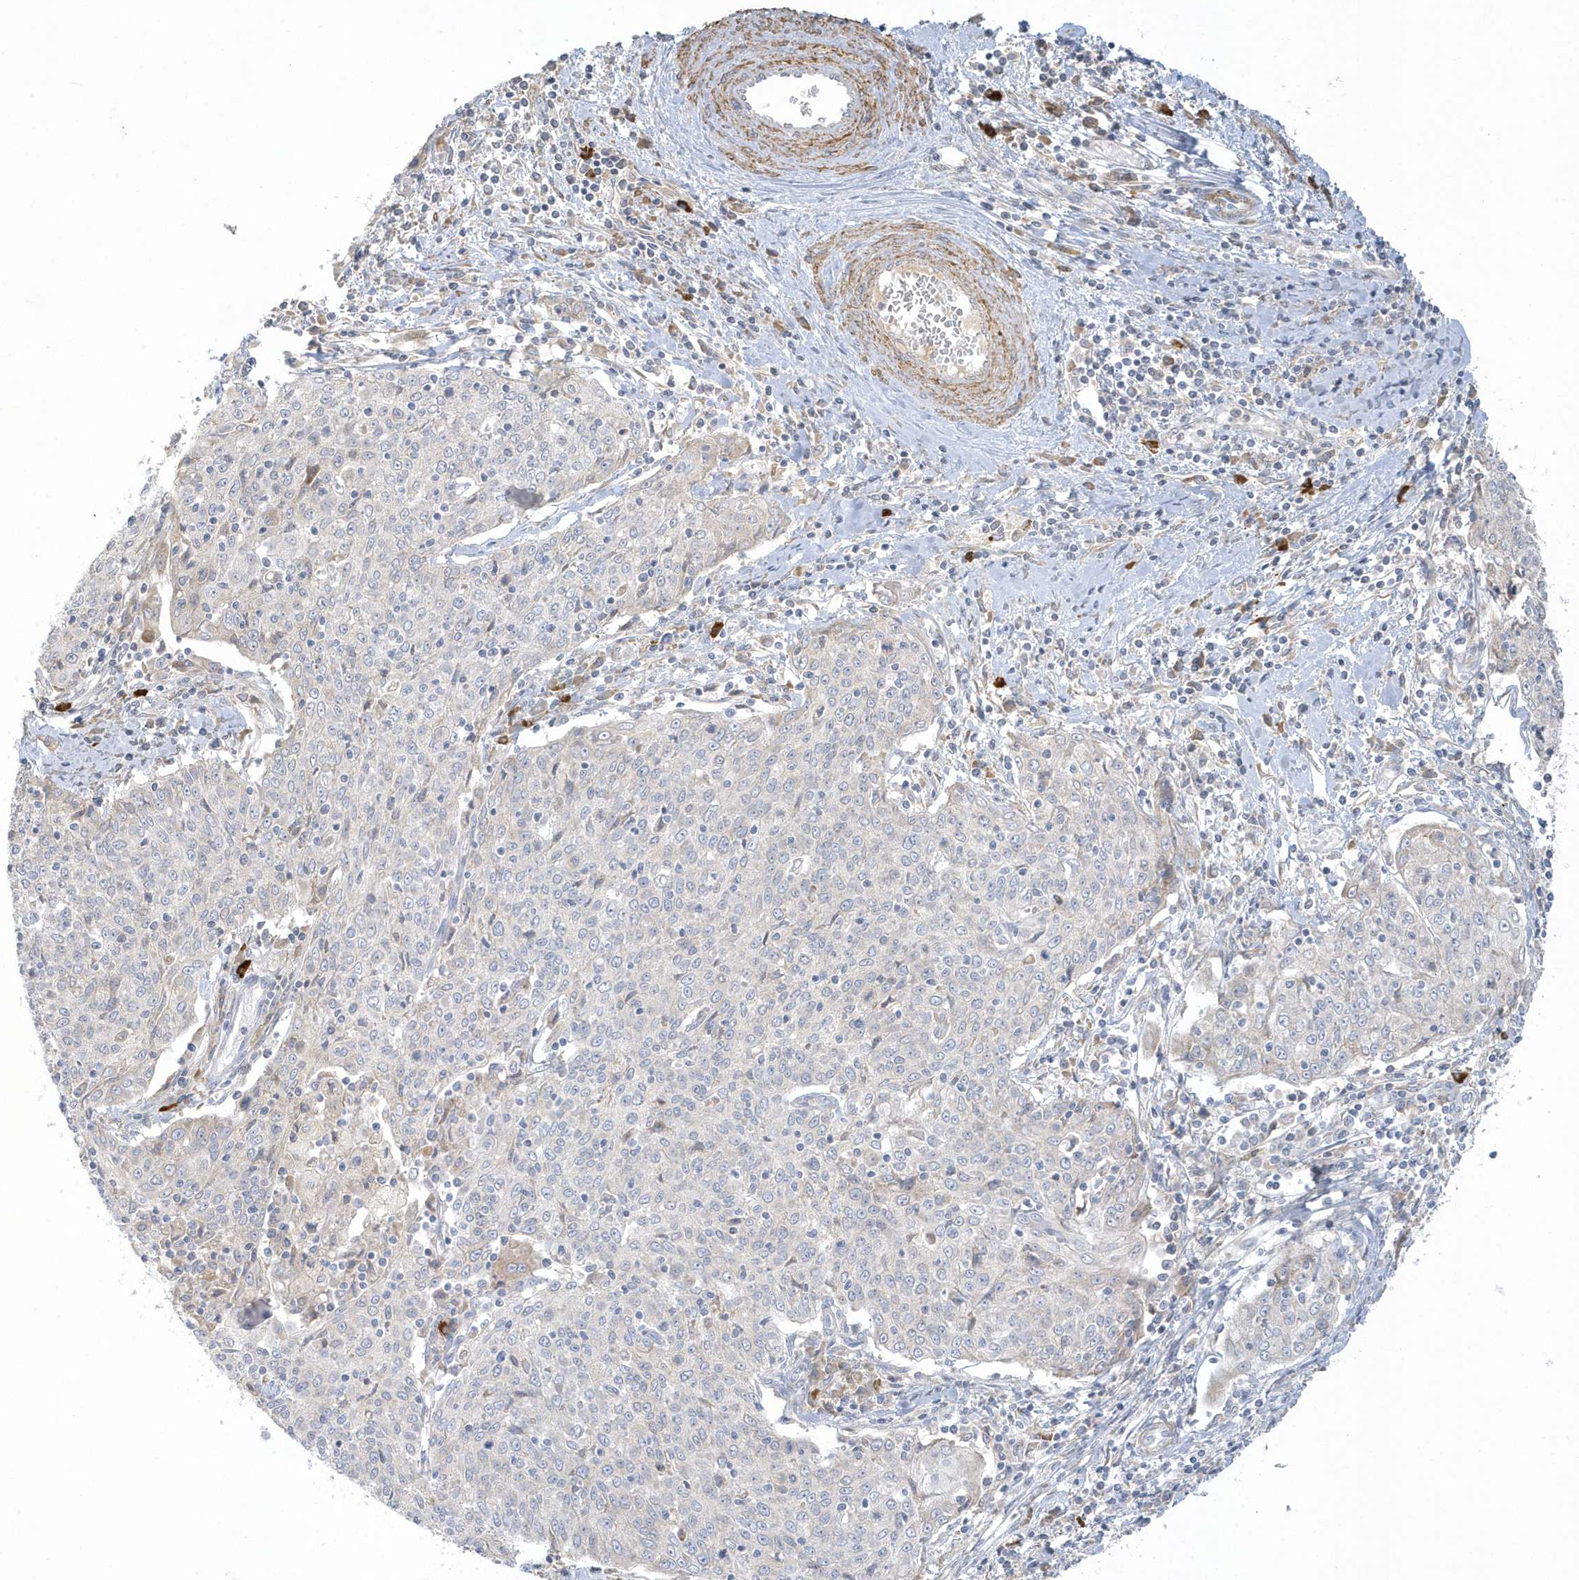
{"staining": {"intensity": "weak", "quantity": "<25%", "location": "cytoplasmic/membranous"}, "tissue": "cervical cancer", "cell_type": "Tumor cells", "image_type": "cancer", "snomed": [{"axis": "morphology", "description": "Squamous cell carcinoma, NOS"}, {"axis": "topography", "description": "Cervix"}], "caption": "High magnification brightfield microscopy of cervical cancer (squamous cell carcinoma) stained with DAB (brown) and counterstained with hematoxylin (blue): tumor cells show no significant expression.", "gene": "THADA", "patient": {"sex": "female", "age": 48}}